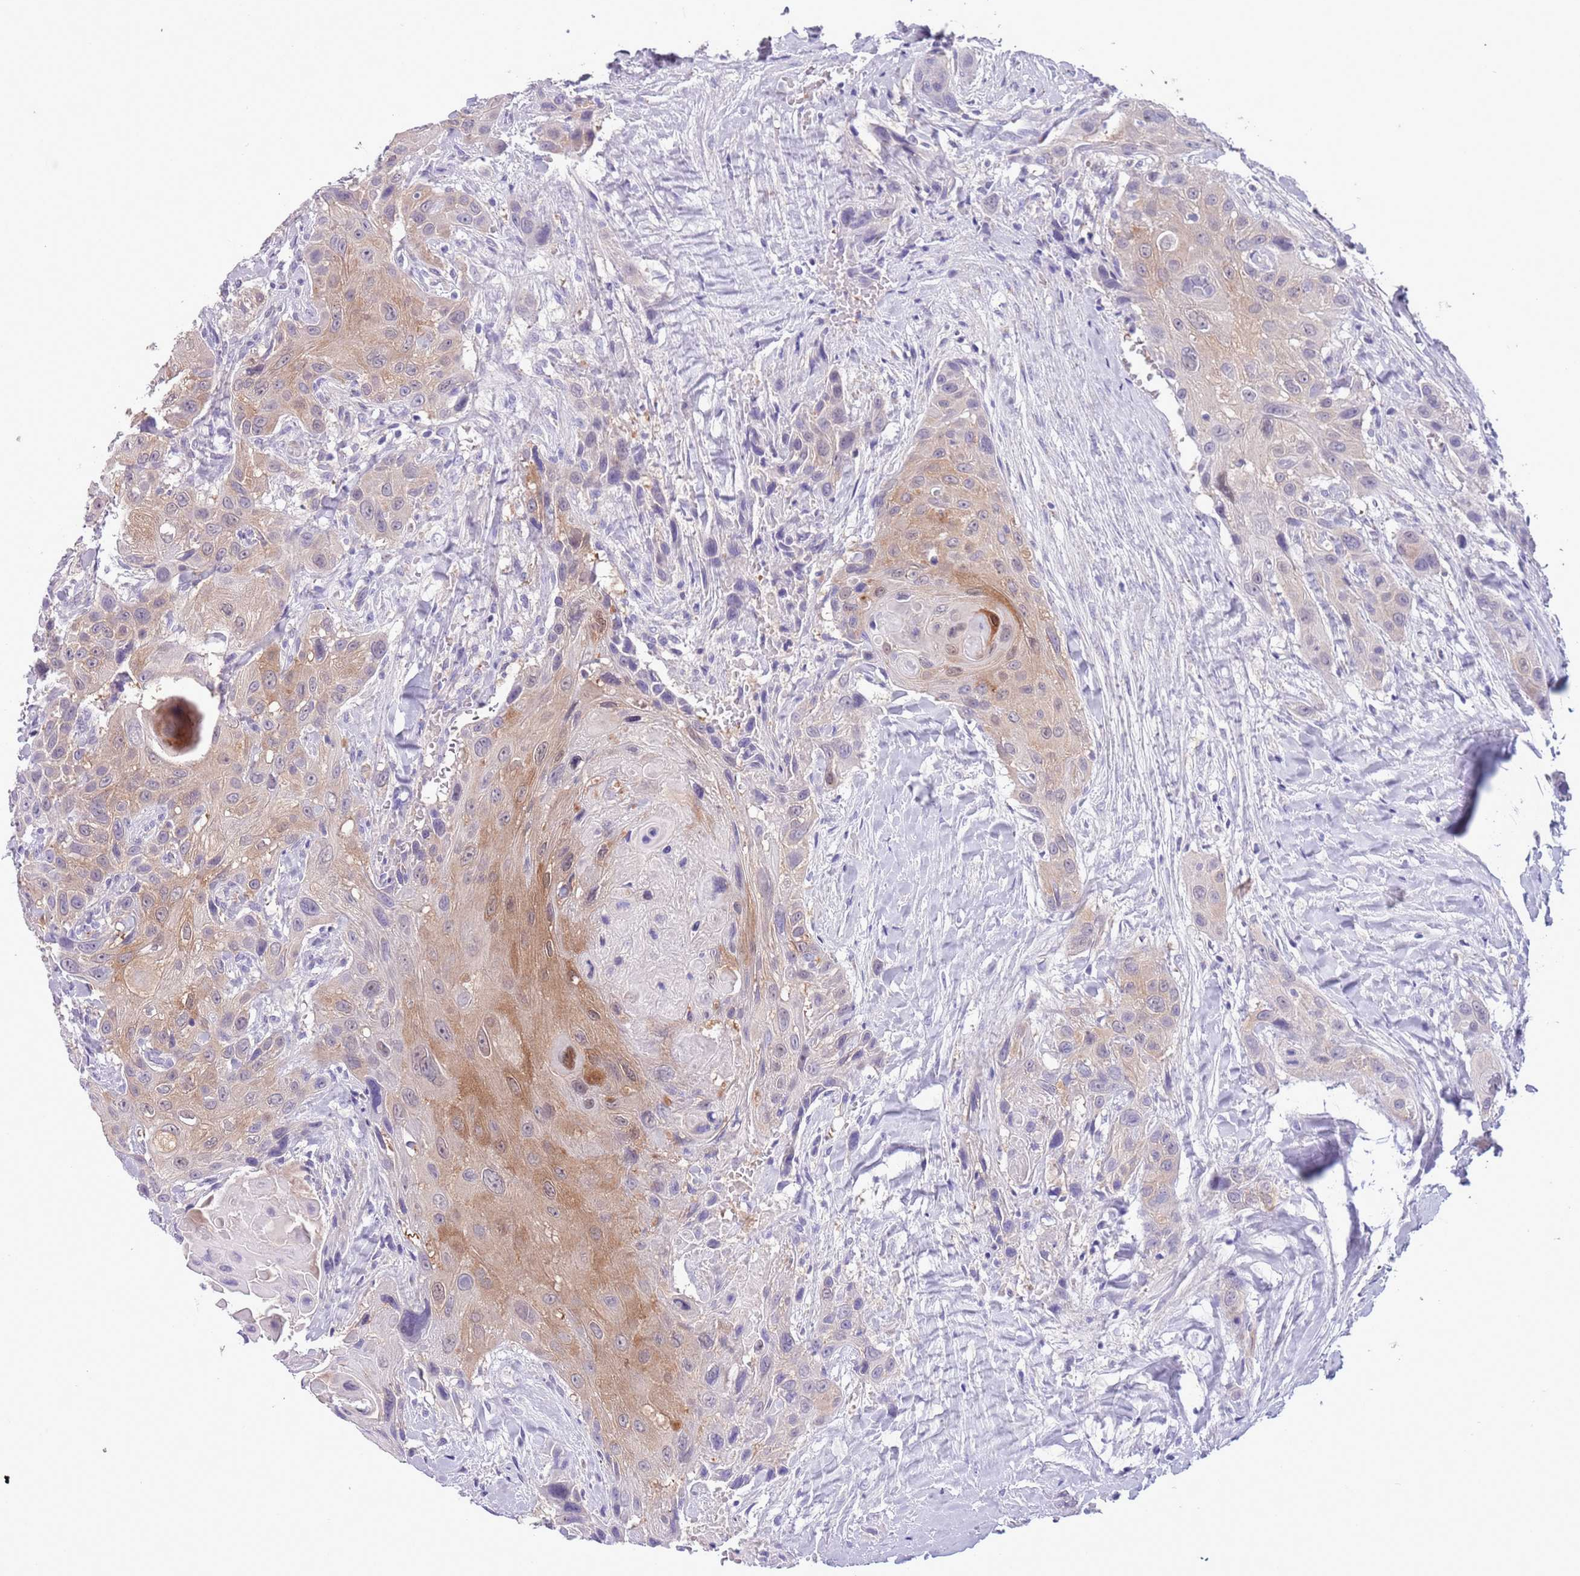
{"staining": {"intensity": "moderate", "quantity": "<25%", "location": "cytoplasmic/membranous"}, "tissue": "head and neck cancer", "cell_type": "Tumor cells", "image_type": "cancer", "snomed": [{"axis": "morphology", "description": "Squamous cell carcinoma, NOS"}, {"axis": "topography", "description": "Head-Neck"}], "caption": "Moderate cytoplasmic/membranous protein staining is seen in approximately <25% of tumor cells in head and neck cancer (squamous cell carcinoma).", "gene": "PFKFB2", "patient": {"sex": "male", "age": 81}}